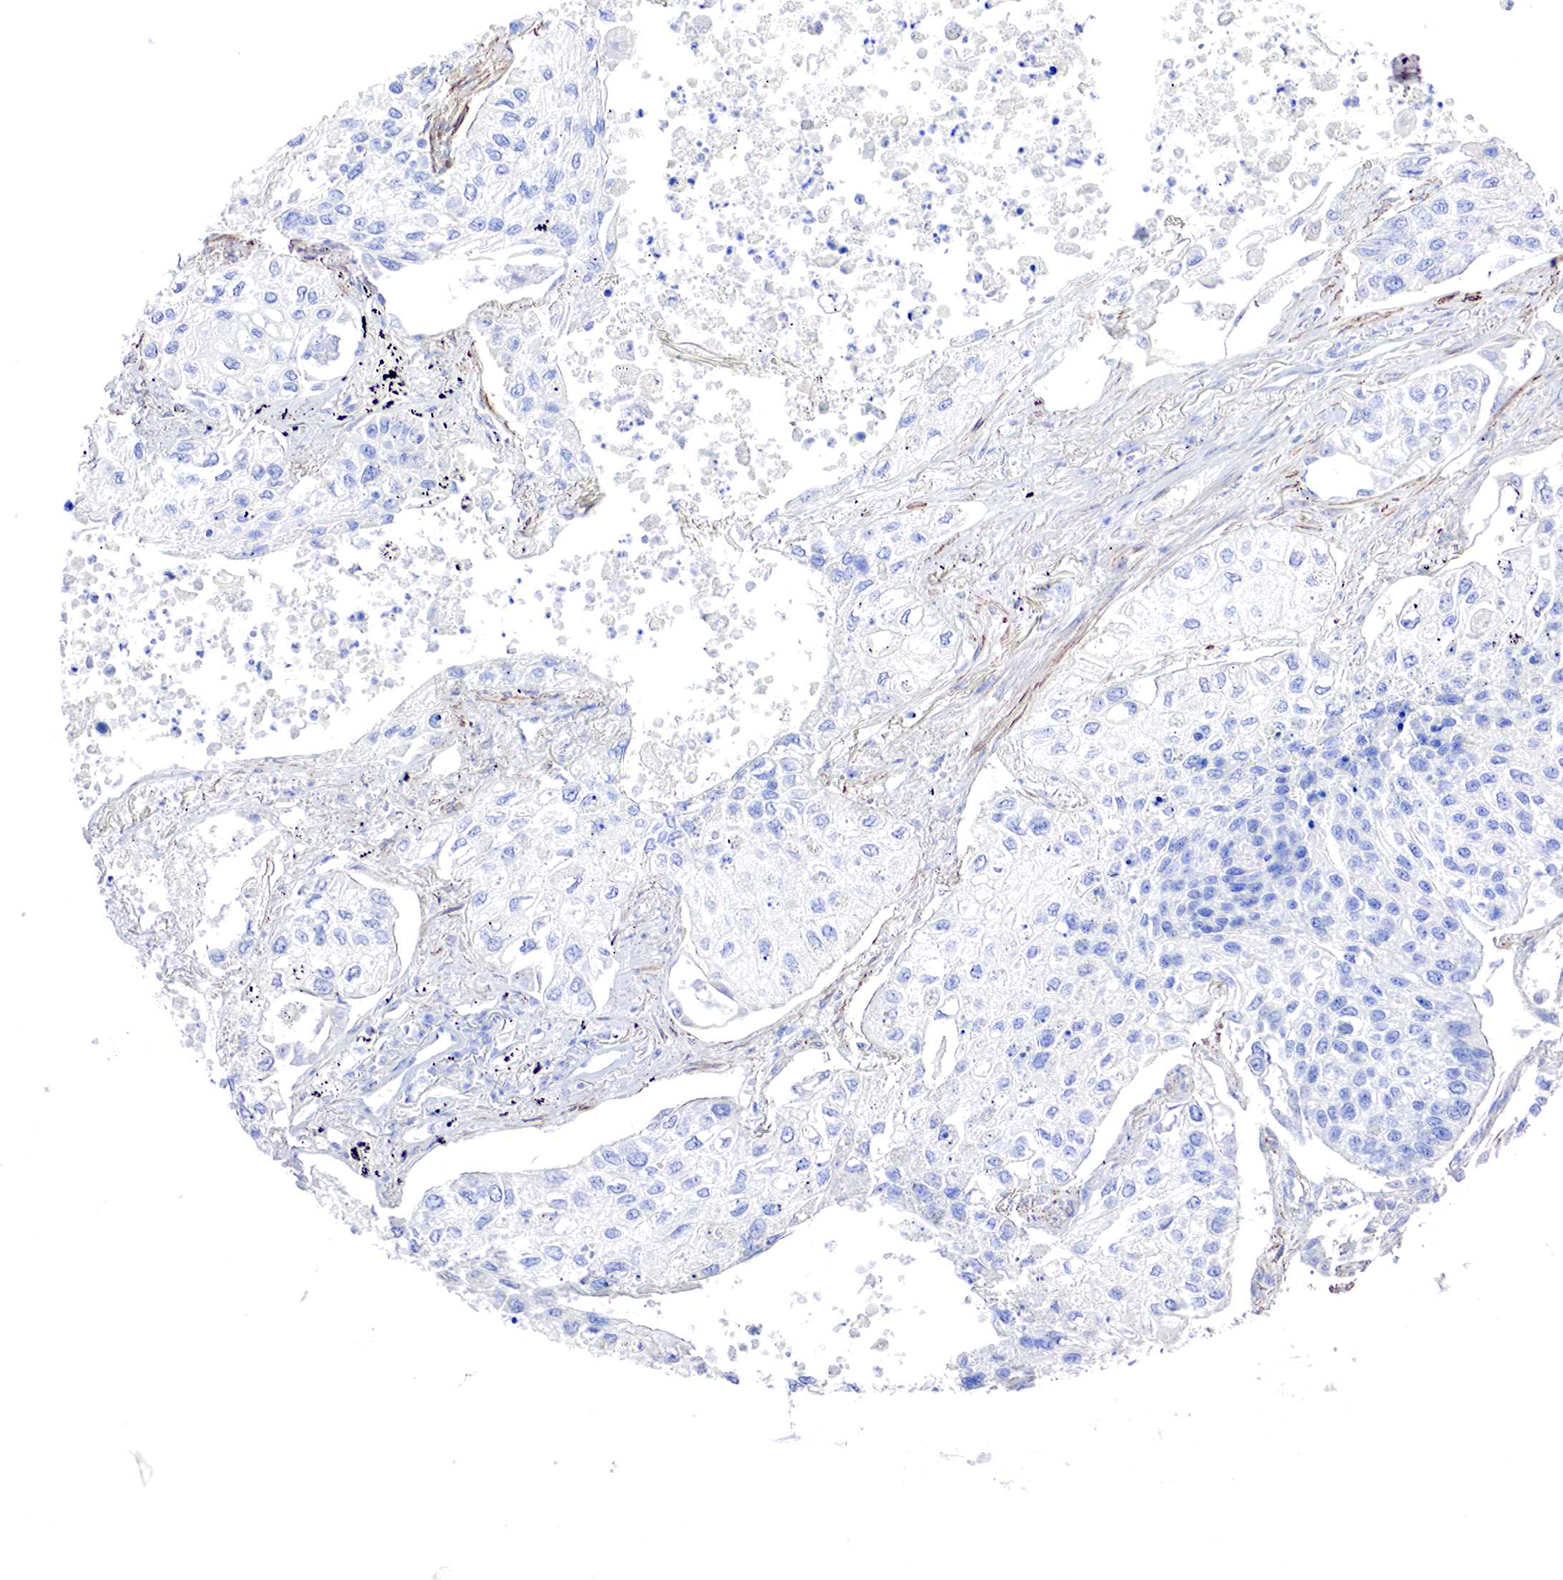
{"staining": {"intensity": "negative", "quantity": "none", "location": "none"}, "tissue": "lung cancer", "cell_type": "Tumor cells", "image_type": "cancer", "snomed": [{"axis": "morphology", "description": "Squamous cell carcinoma, NOS"}, {"axis": "topography", "description": "Lung"}], "caption": "This photomicrograph is of lung squamous cell carcinoma stained with IHC to label a protein in brown with the nuclei are counter-stained blue. There is no positivity in tumor cells. (DAB (3,3'-diaminobenzidine) IHC visualized using brightfield microscopy, high magnification).", "gene": "TPM1", "patient": {"sex": "male", "age": 75}}